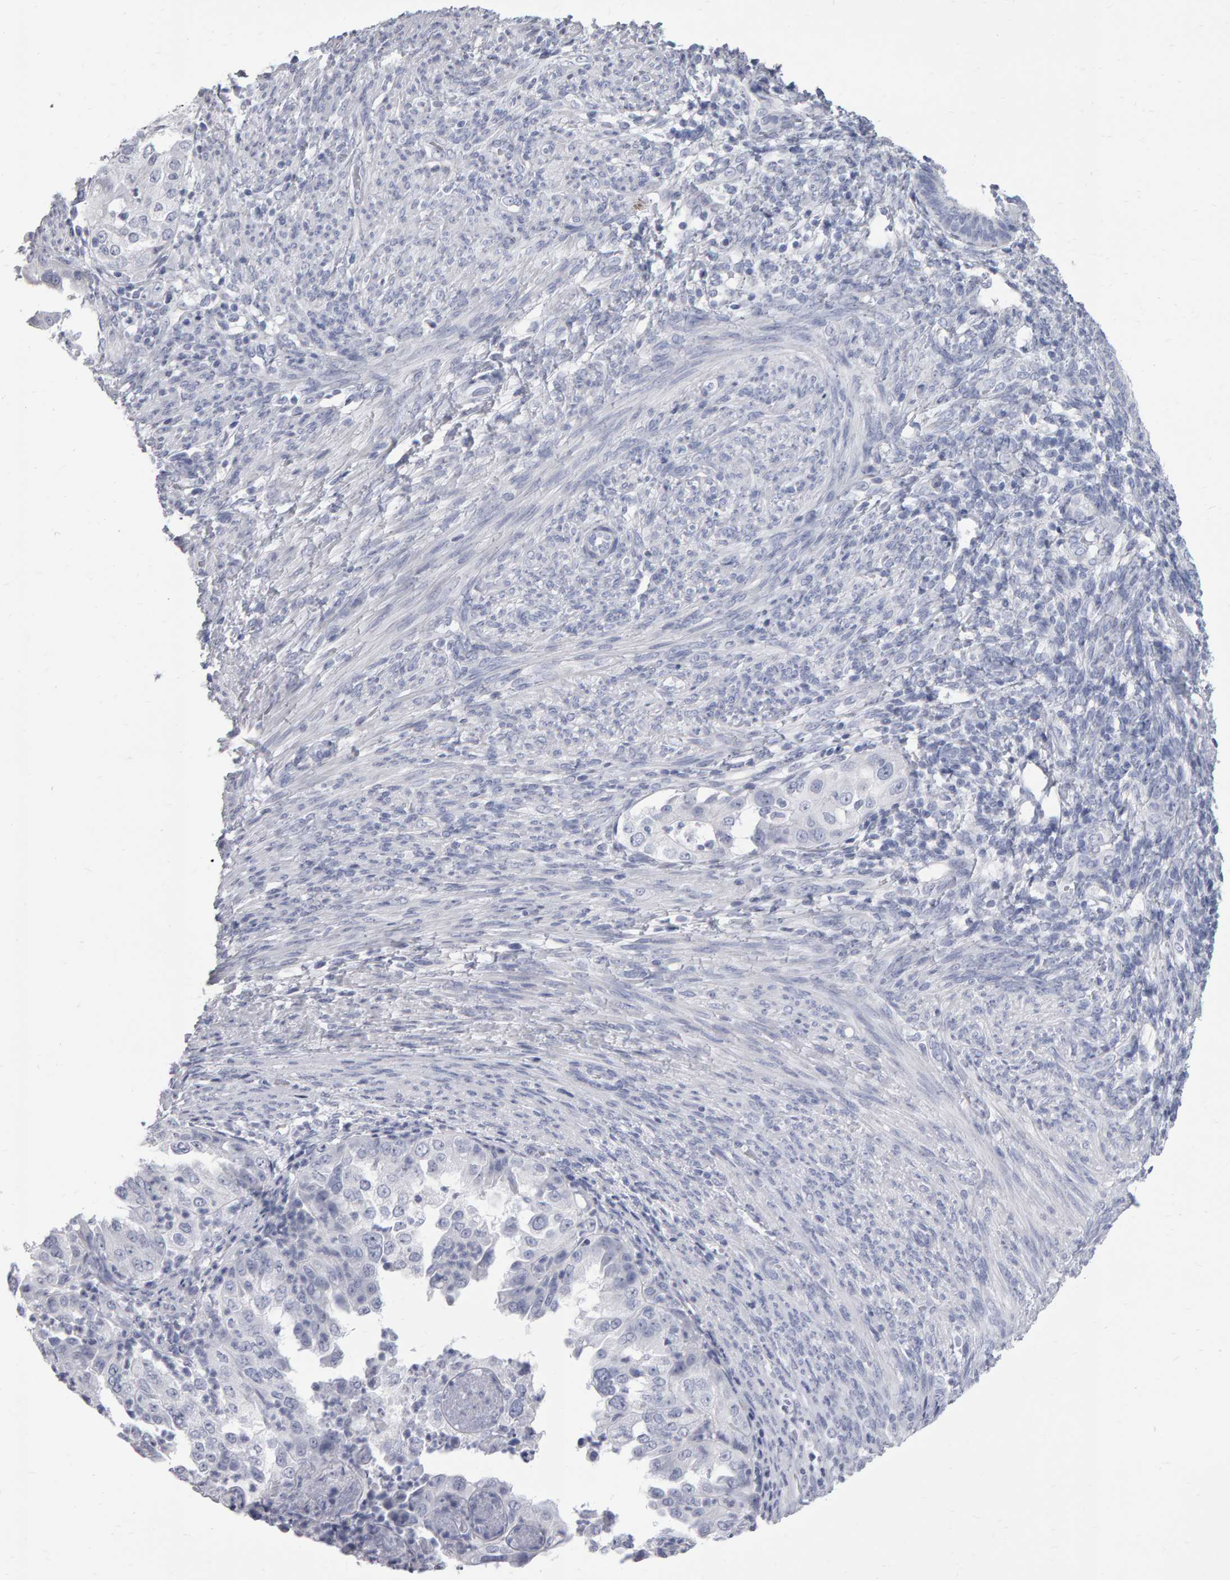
{"staining": {"intensity": "negative", "quantity": "none", "location": "none"}, "tissue": "endometrial cancer", "cell_type": "Tumor cells", "image_type": "cancer", "snomed": [{"axis": "morphology", "description": "Adenocarcinoma, NOS"}, {"axis": "topography", "description": "Endometrium"}], "caption": "Immunohistochemistry photomicrograph of human endometrial adenocarcinoma stained for a protein (brown), which shows no expression in tumor cells.", "gene": "NCDN", "patient": {"sex": "female", "age": 85}}